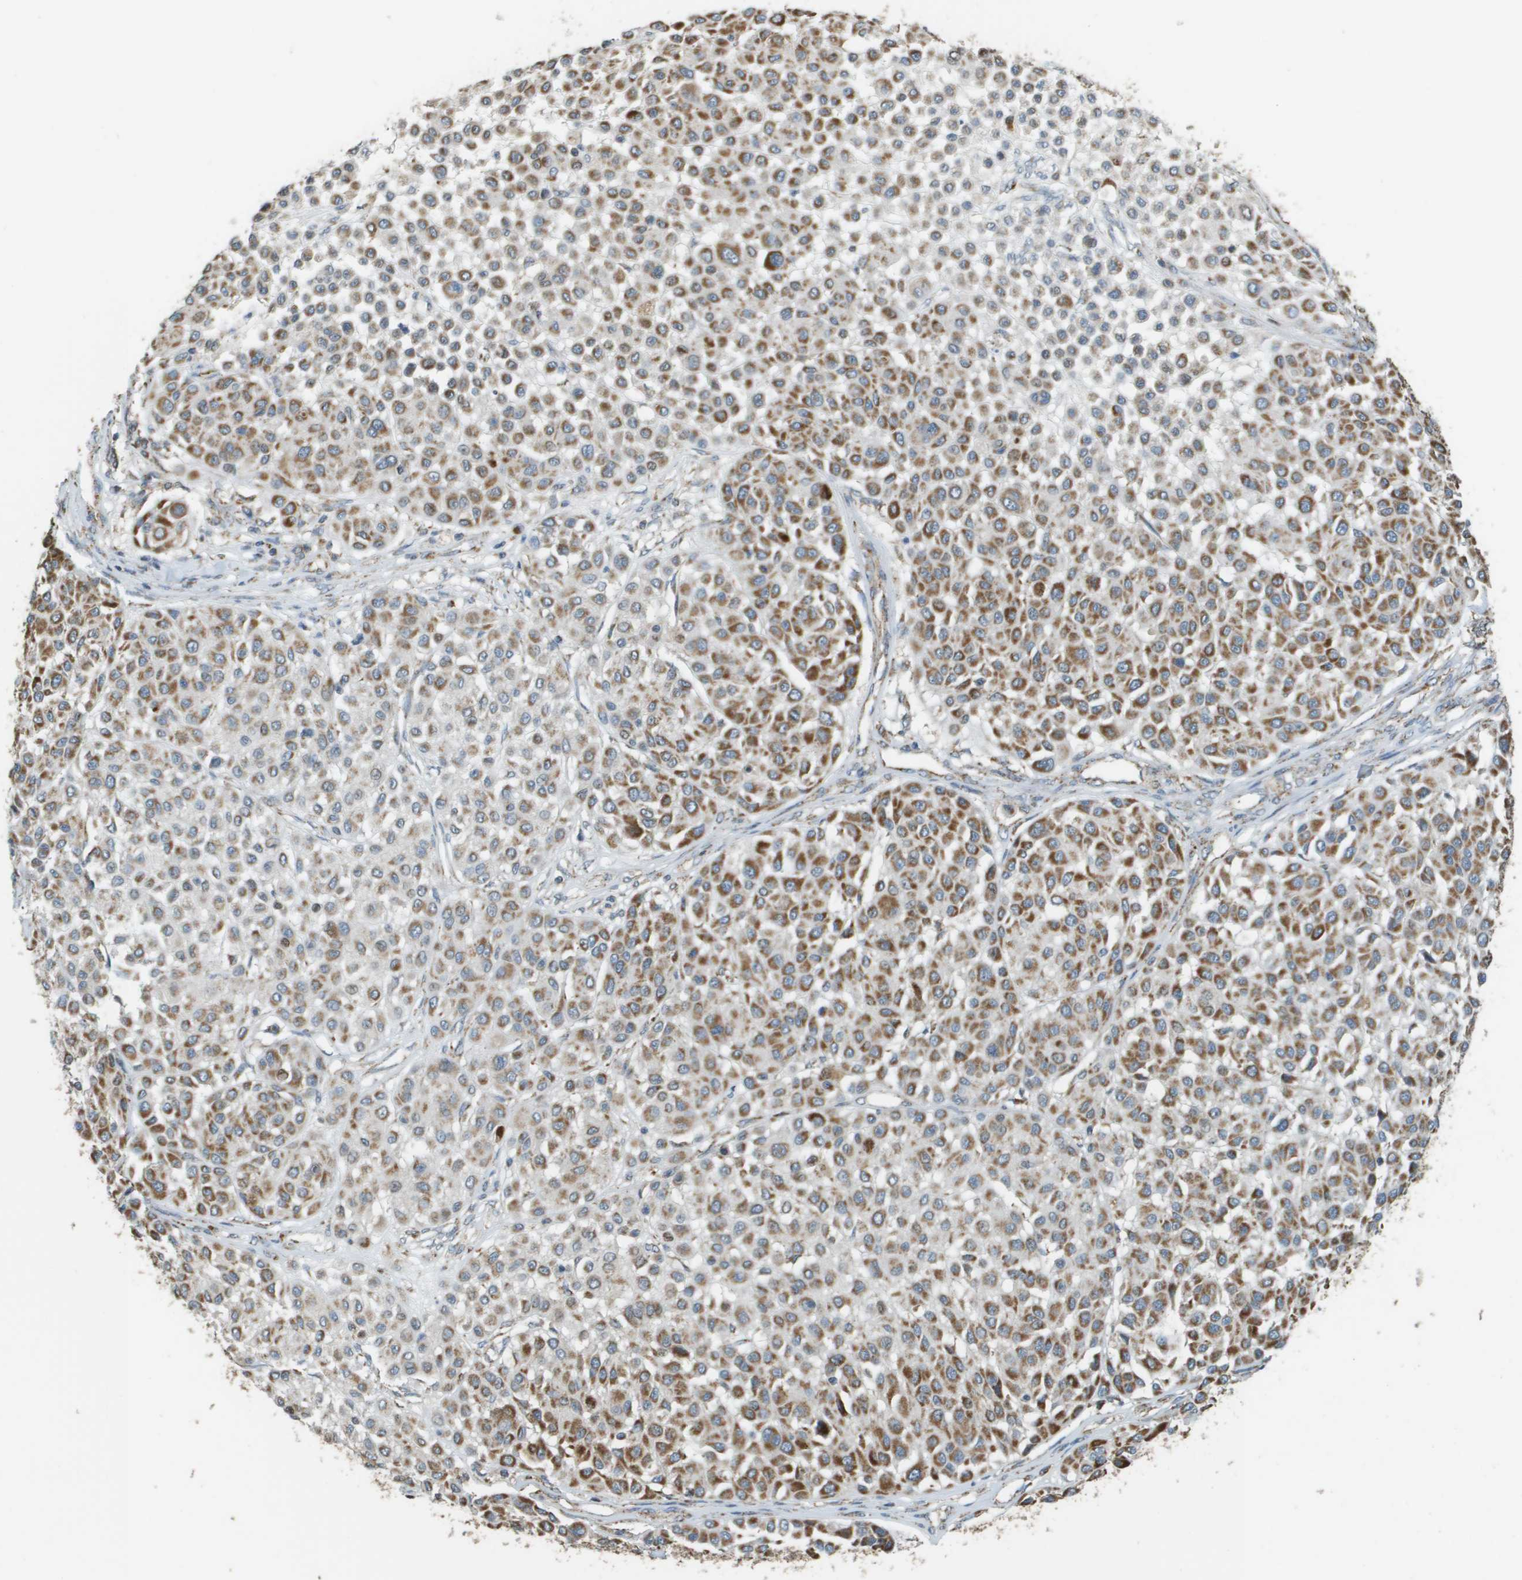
{"staining": {"intensity": "moderate", "quantity": ">75%", "location": "cytoplasmic/membranous"}, "tissue": "melanoma", "cell_type": "Tumor cells", "image_type": "cancer", "snomed": [{"axis": "morphology", "description": "Malignant melanoma, Metastatic site"}, {"axis": "topography", "description": "Soft tissue"}], "caption": "A histopathology image of human melanoma stained for a protein demonstrates moderate cytoplasmic/membranous brown staining in tumor cells.", "gene": "FH", "patient": {"sex": "male", "age": 41}}